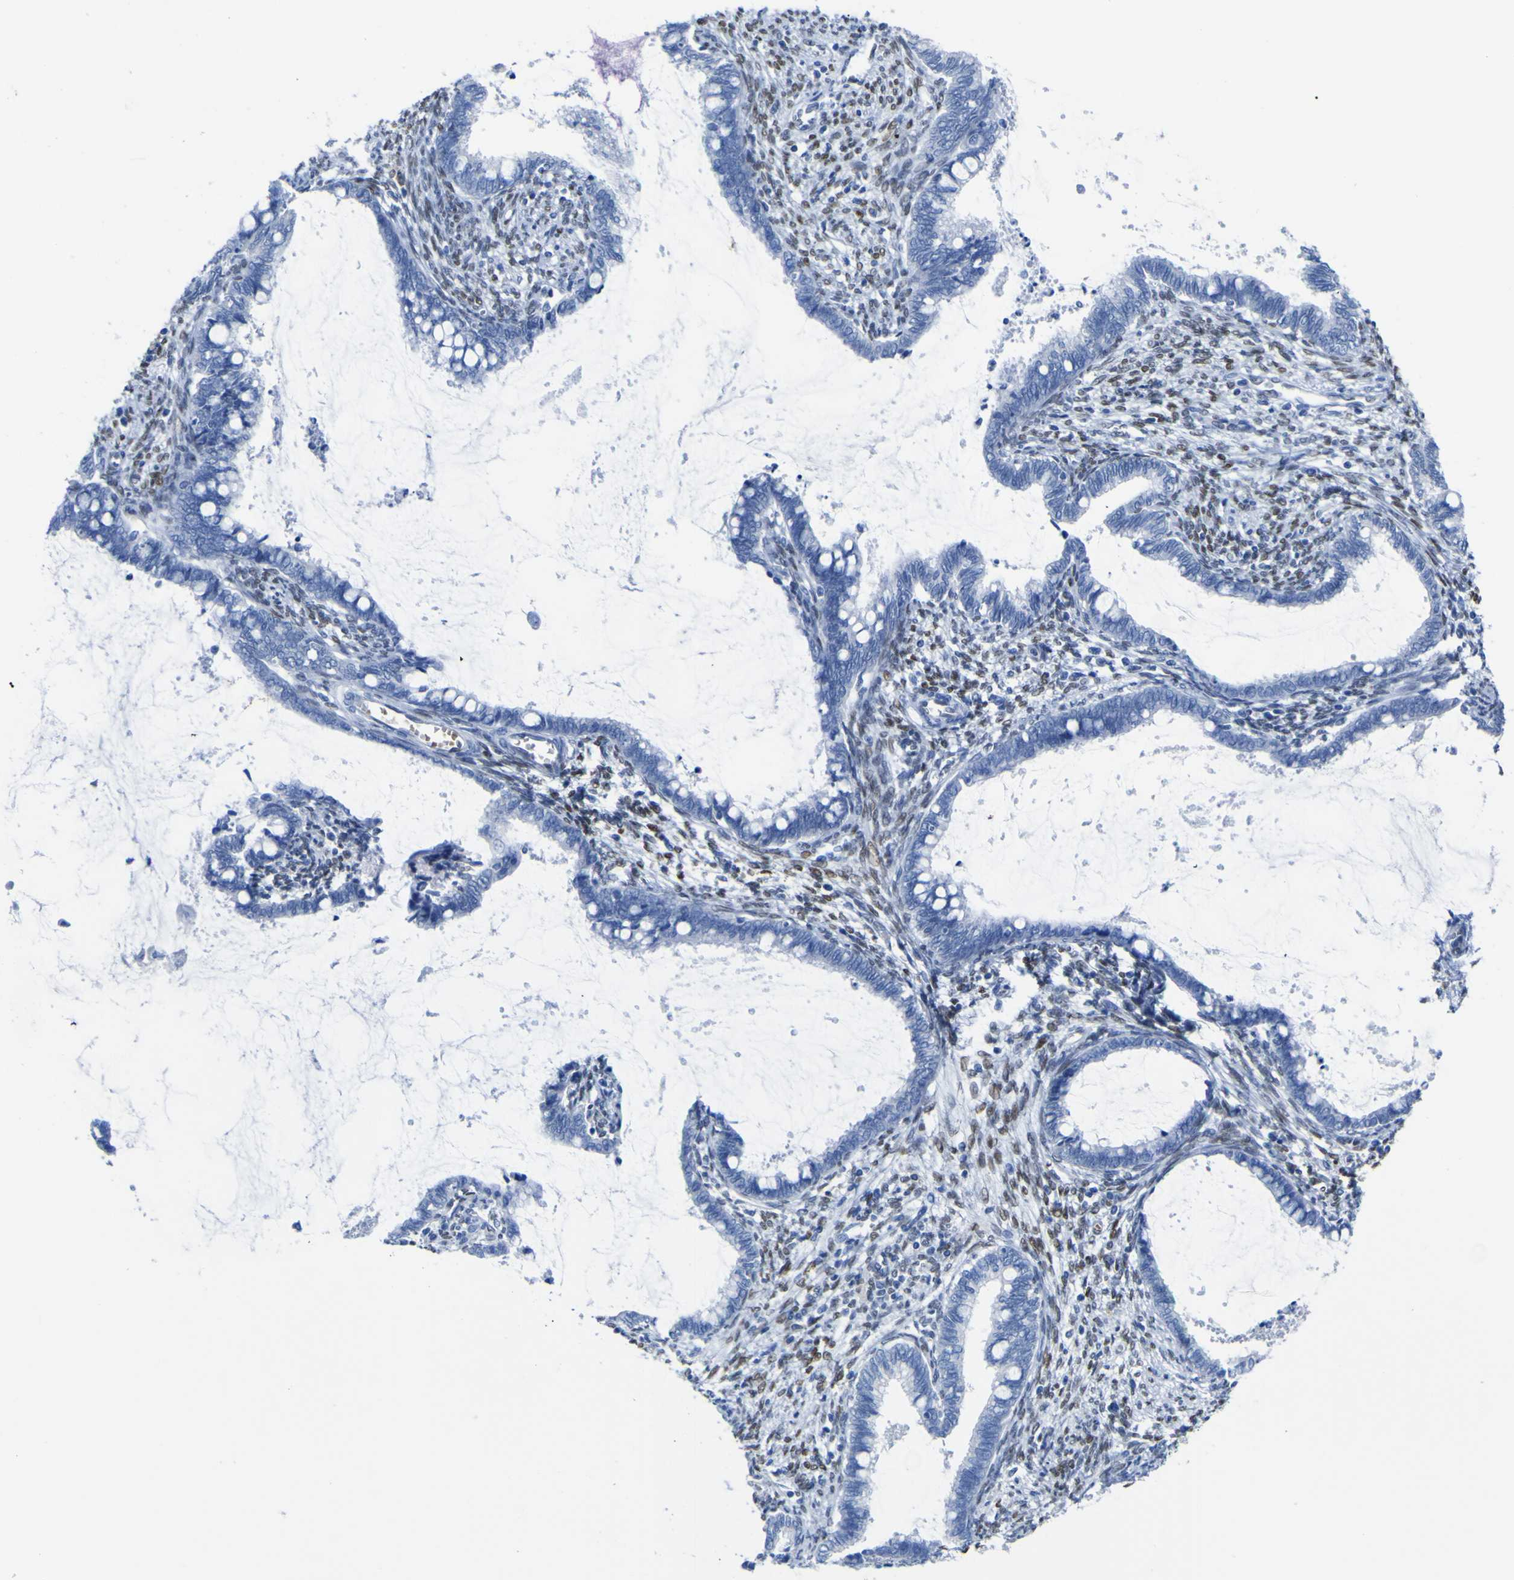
{"staining": {"intensity": "negative", "quantity": "none", "location": "none"}, "tissue": "cervical cancer", "cell_type": "Tumor cells", "image_type": "cancer", "snomed": [{"axis": "morphology", "description": "Adenocarcinoma, NOS"}, {"axis": "topography", "description": "Cervix"}], "caption": "A micrograph of human cervical cancer (adenocarcinoma) is negative for staining in tumor cells. Nuclei are stained in blue.", "gene": "DACH1", "patient": {"sex": "female", "age": 44}}